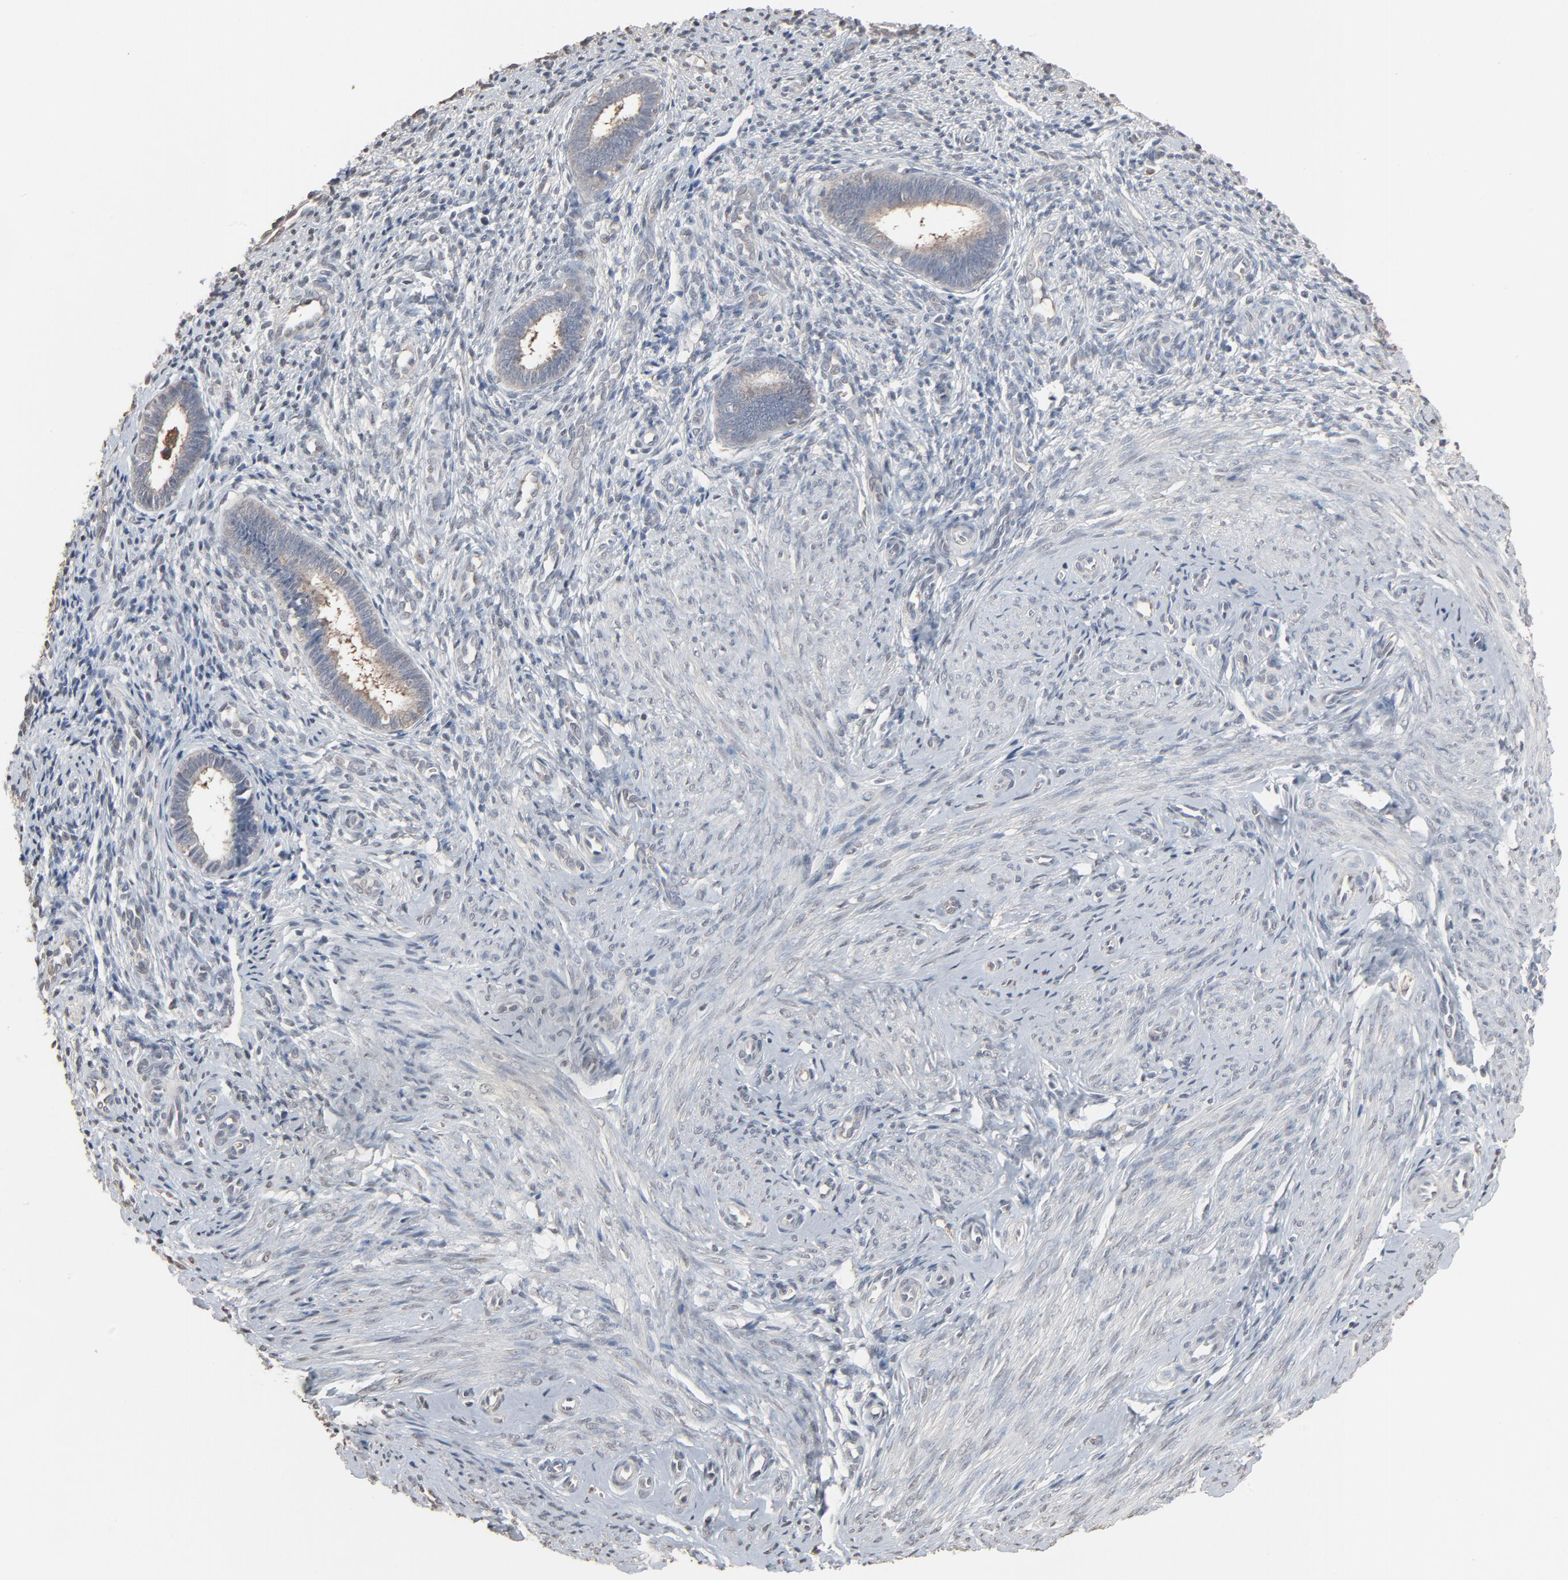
{"staining": {"intensity": "weak", "quantity": "25%-75%", "location": "cytoplasmic/membranous"}, "tissue": "endometrium", "cell_type": "Cells in endometrial stroma", "image_type": "normal", "snomed": [{"axis": "morphology", "description": "Normal tissue, NOS"}, {"axis": "topography", "description": "Endometrium"}], "caption": "Benign endometrium shows weak cytoplasmic/membranous expression in approximately 25%-75% of cells in endometrial stroma, visualized by immunohistochemistry. The staining is performed using DAB (3,3'-diaminobenzidine) brown chromogen to label protein expression. The nuclei are counter-stained blue using hematoxylin.", "gene": "CCT5", "patient": {"sex": "female", "age": 27}}